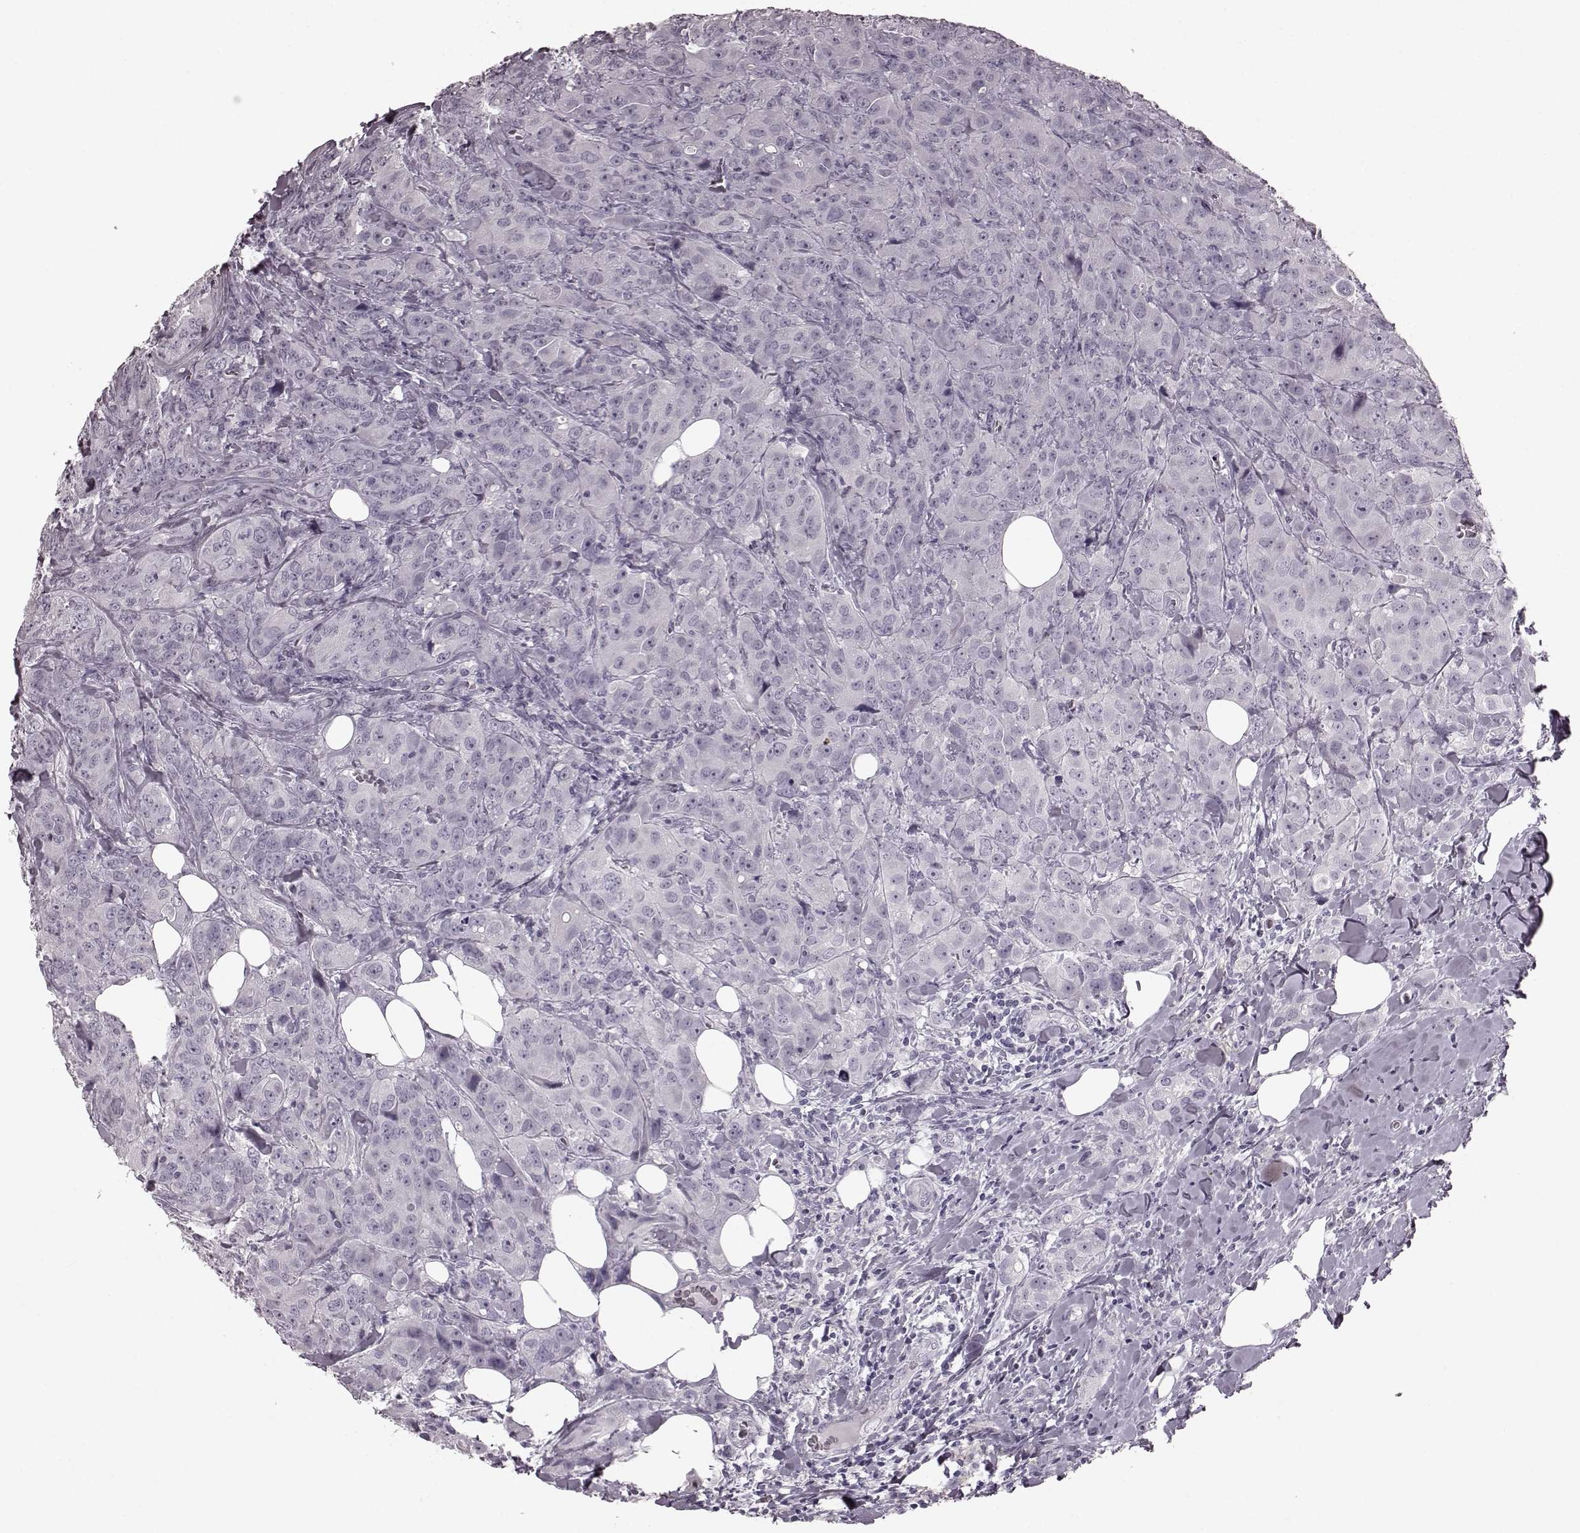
{"staining": {"intensity": "negative", "quantity": "none", "location": "none"}, "tissue": "breast cancer", "cell_type": "Tumor cells", "image_type": "cancer", "snomed": [{"axis": "morphology", "description": "Duct carcinoma"}, {"axis": "topography", "description": "Breast"}], "caption": "This is an immunohistochemistry (IHC) image of human intraductal carcinoma (breast). There is no staining in tumor cells.", "gene": "TRPM1", "patient": {"sex": "female", "age": 43}}